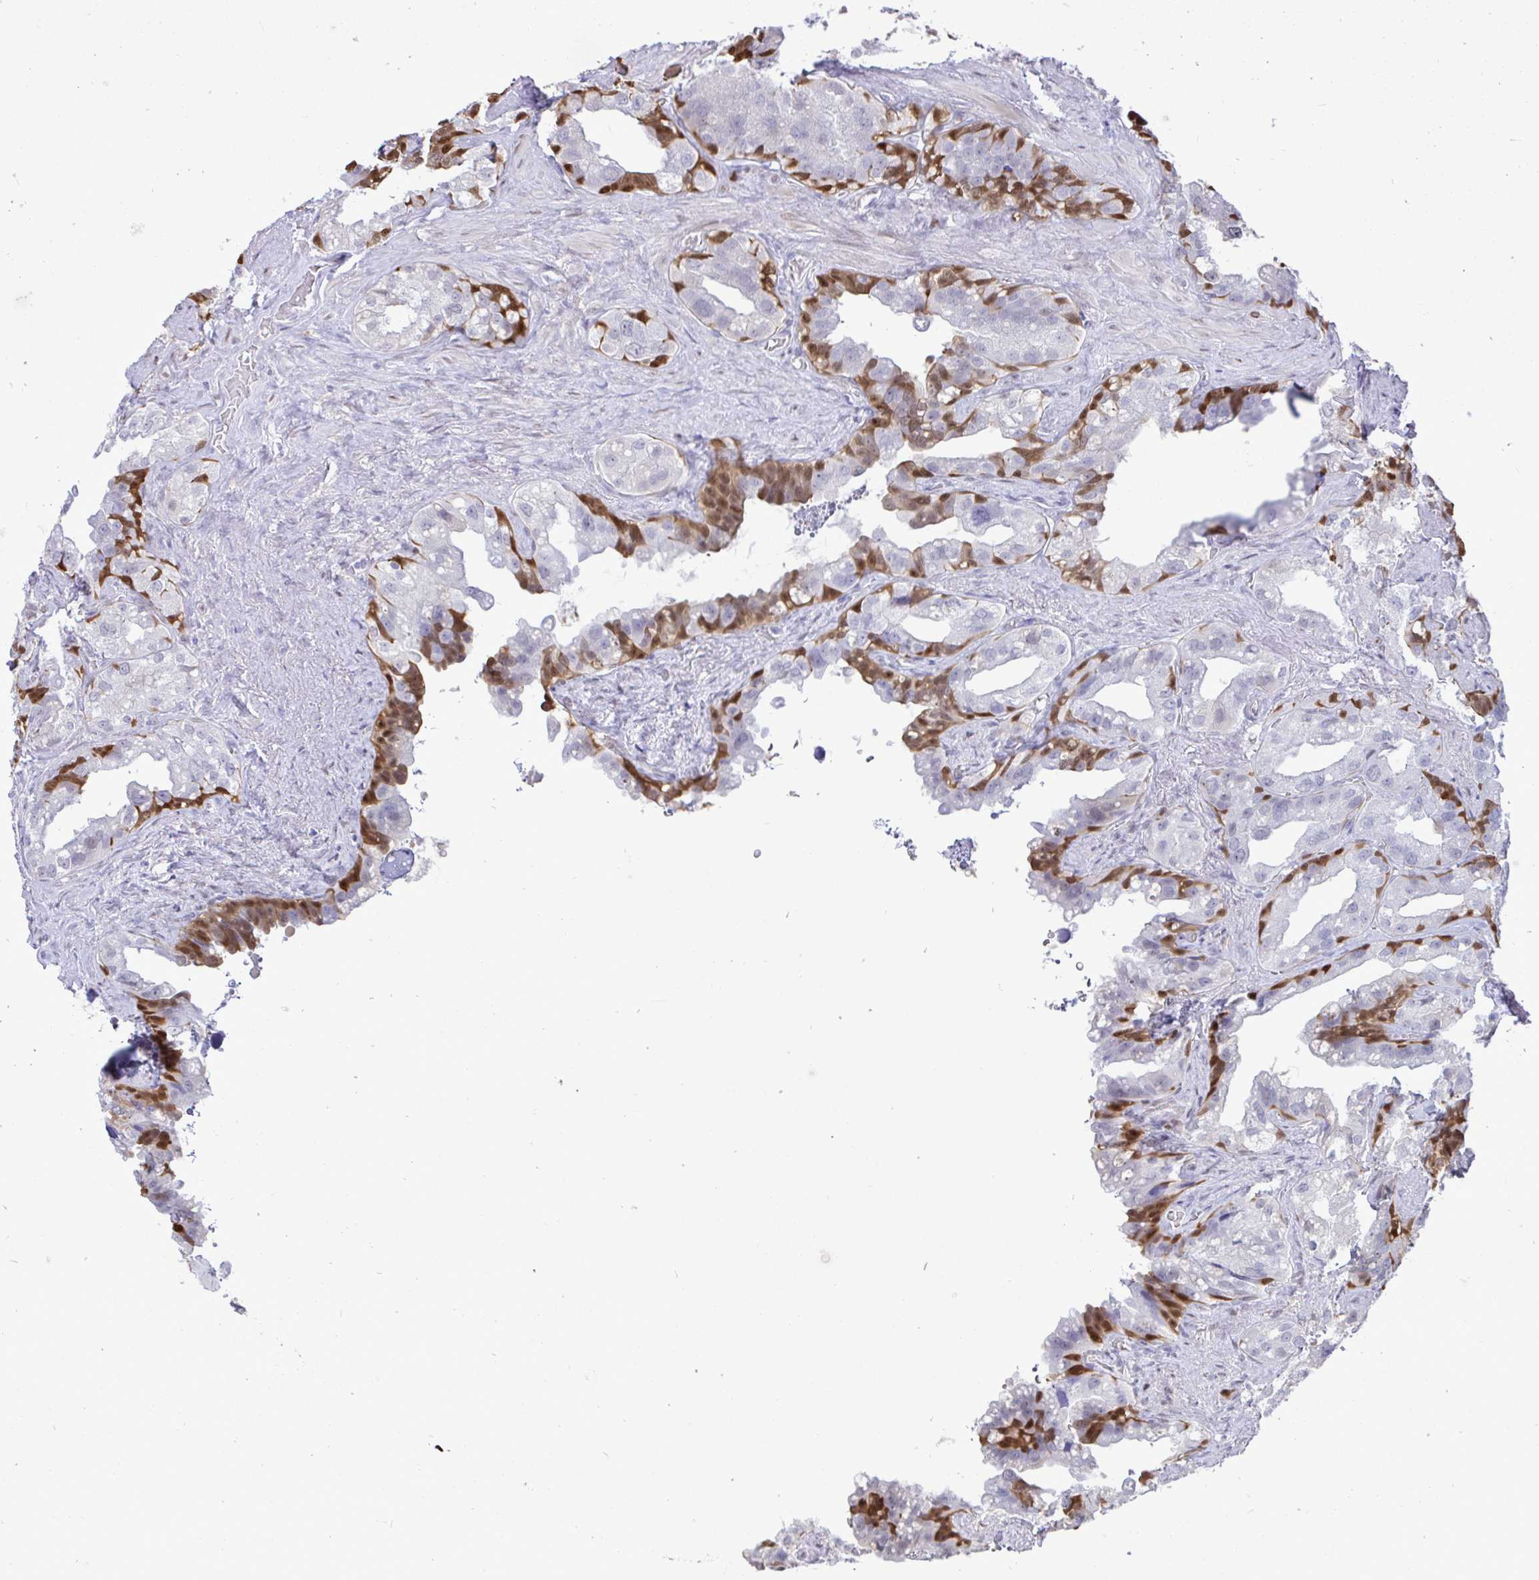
{"staining": {"intensity": "moderate", "quantity": "25%-75%", "location": "cytoplasmic/membranous,nuclear"}, "tissue": "seminal vesicle", "cell_type": "Glandular cells", "image_type": "normal", "snomed": [{"axis": "morphology", "description": "Normal tissue, NOS"}, {"axis": "topography", "description": "Seminal veicle"}, {"axis": "topography", "description": "Peripheral nerve tissue"}], "caption": "Protein staining by IHC exhibits moderate cytoplasmic/membranous,nuclear positivity in about 25%-75% of glandular cells in unremarkable seminal vesicle.", "gene": "ZNF485", "patient": {"sex": "male", "age": 76}}